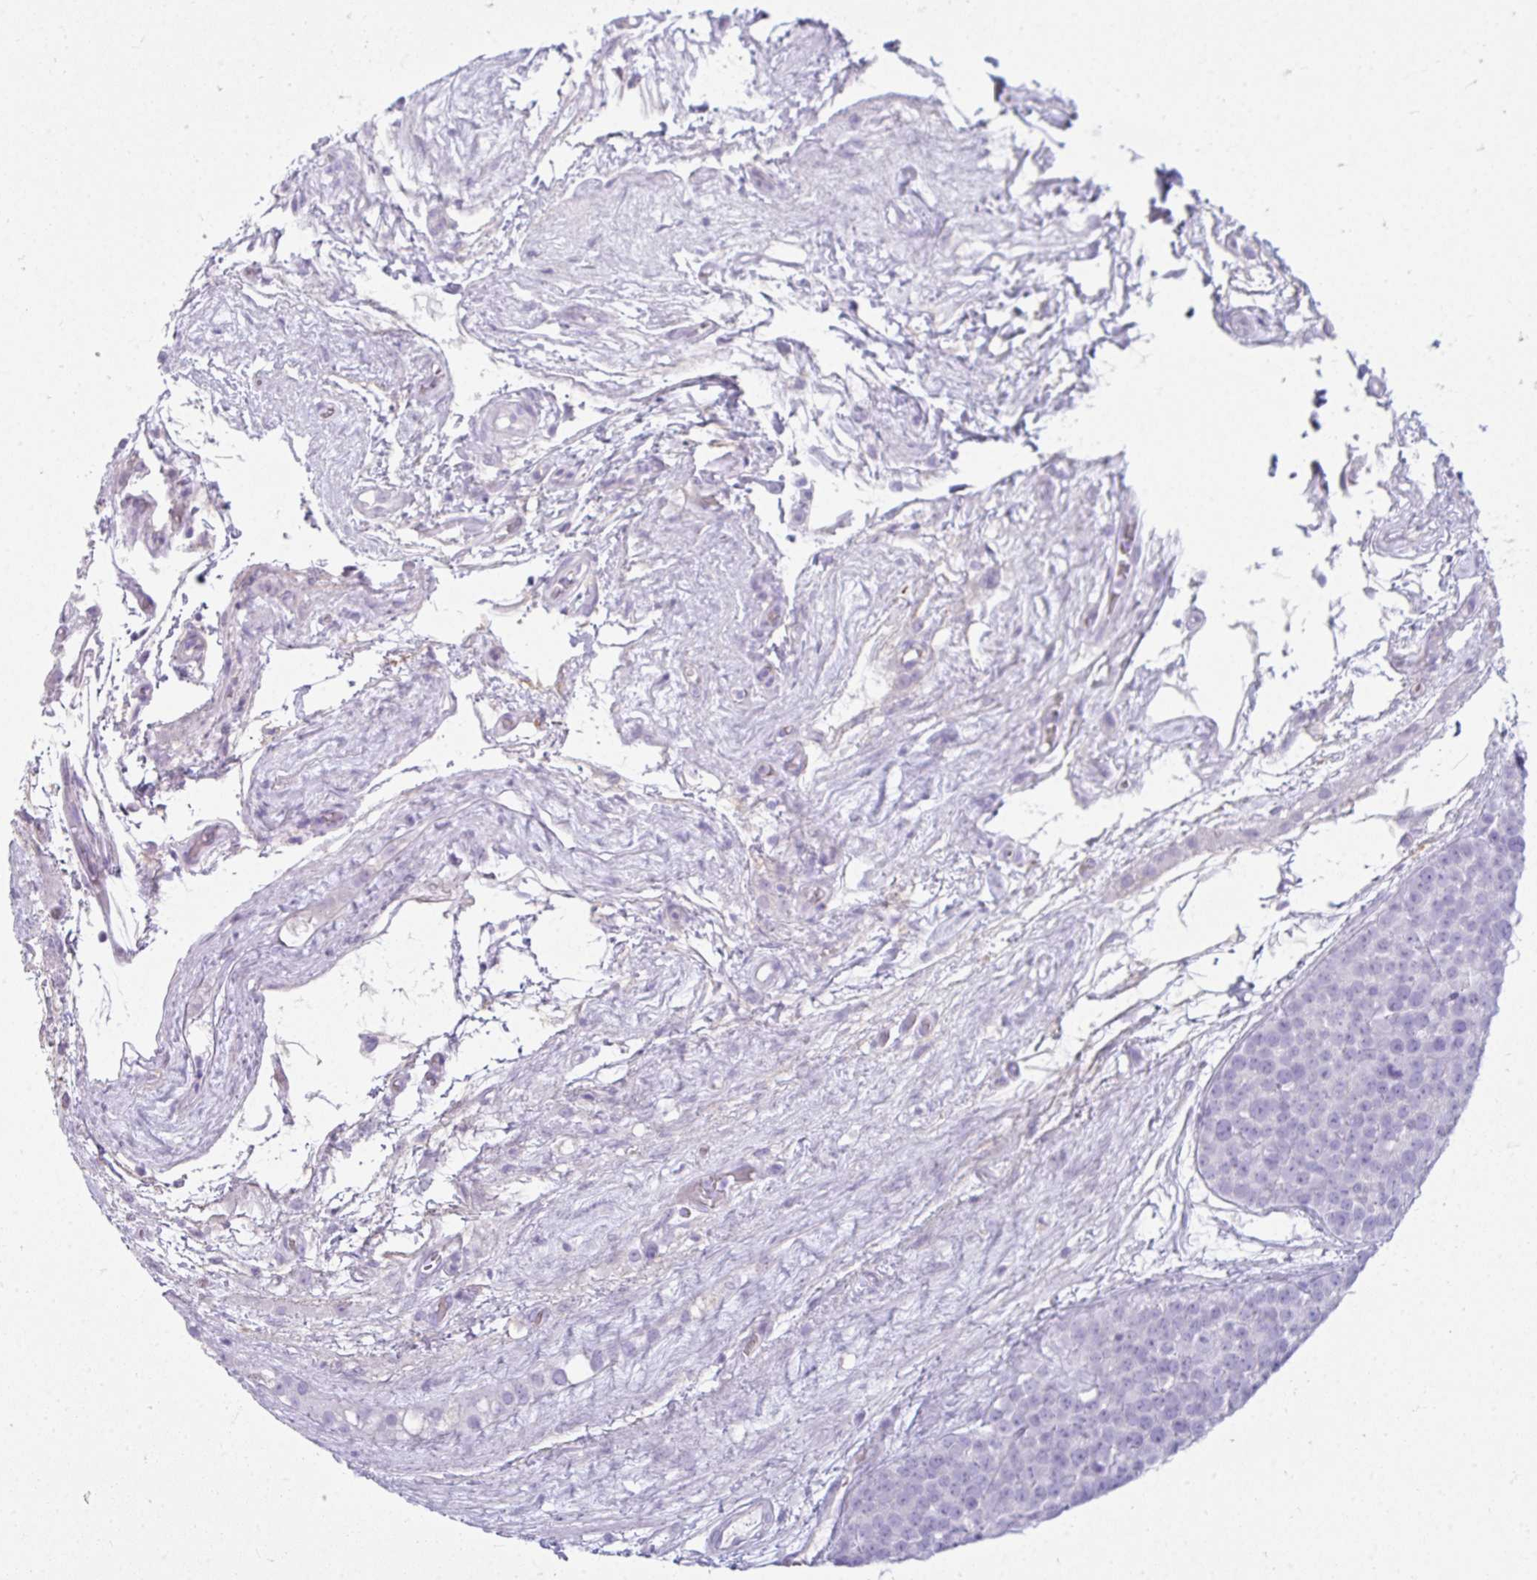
{"staining": {"intensity": "negative", "quantity": "none", "location": "none"}, "tissue": "testis cancer", "cell_type": "Tumor cells", "image_type": "cancer", "snomed": [{"axis": "morphology", "description": "Seminoma, NOS"}, {"axis": "topography", "description": "Testis"}], "caption": "Tumor cells show no significant protein positivity in testis seminoma.", "gene": "RASL10A", "patient": {"sex": "male", "age": 71}}